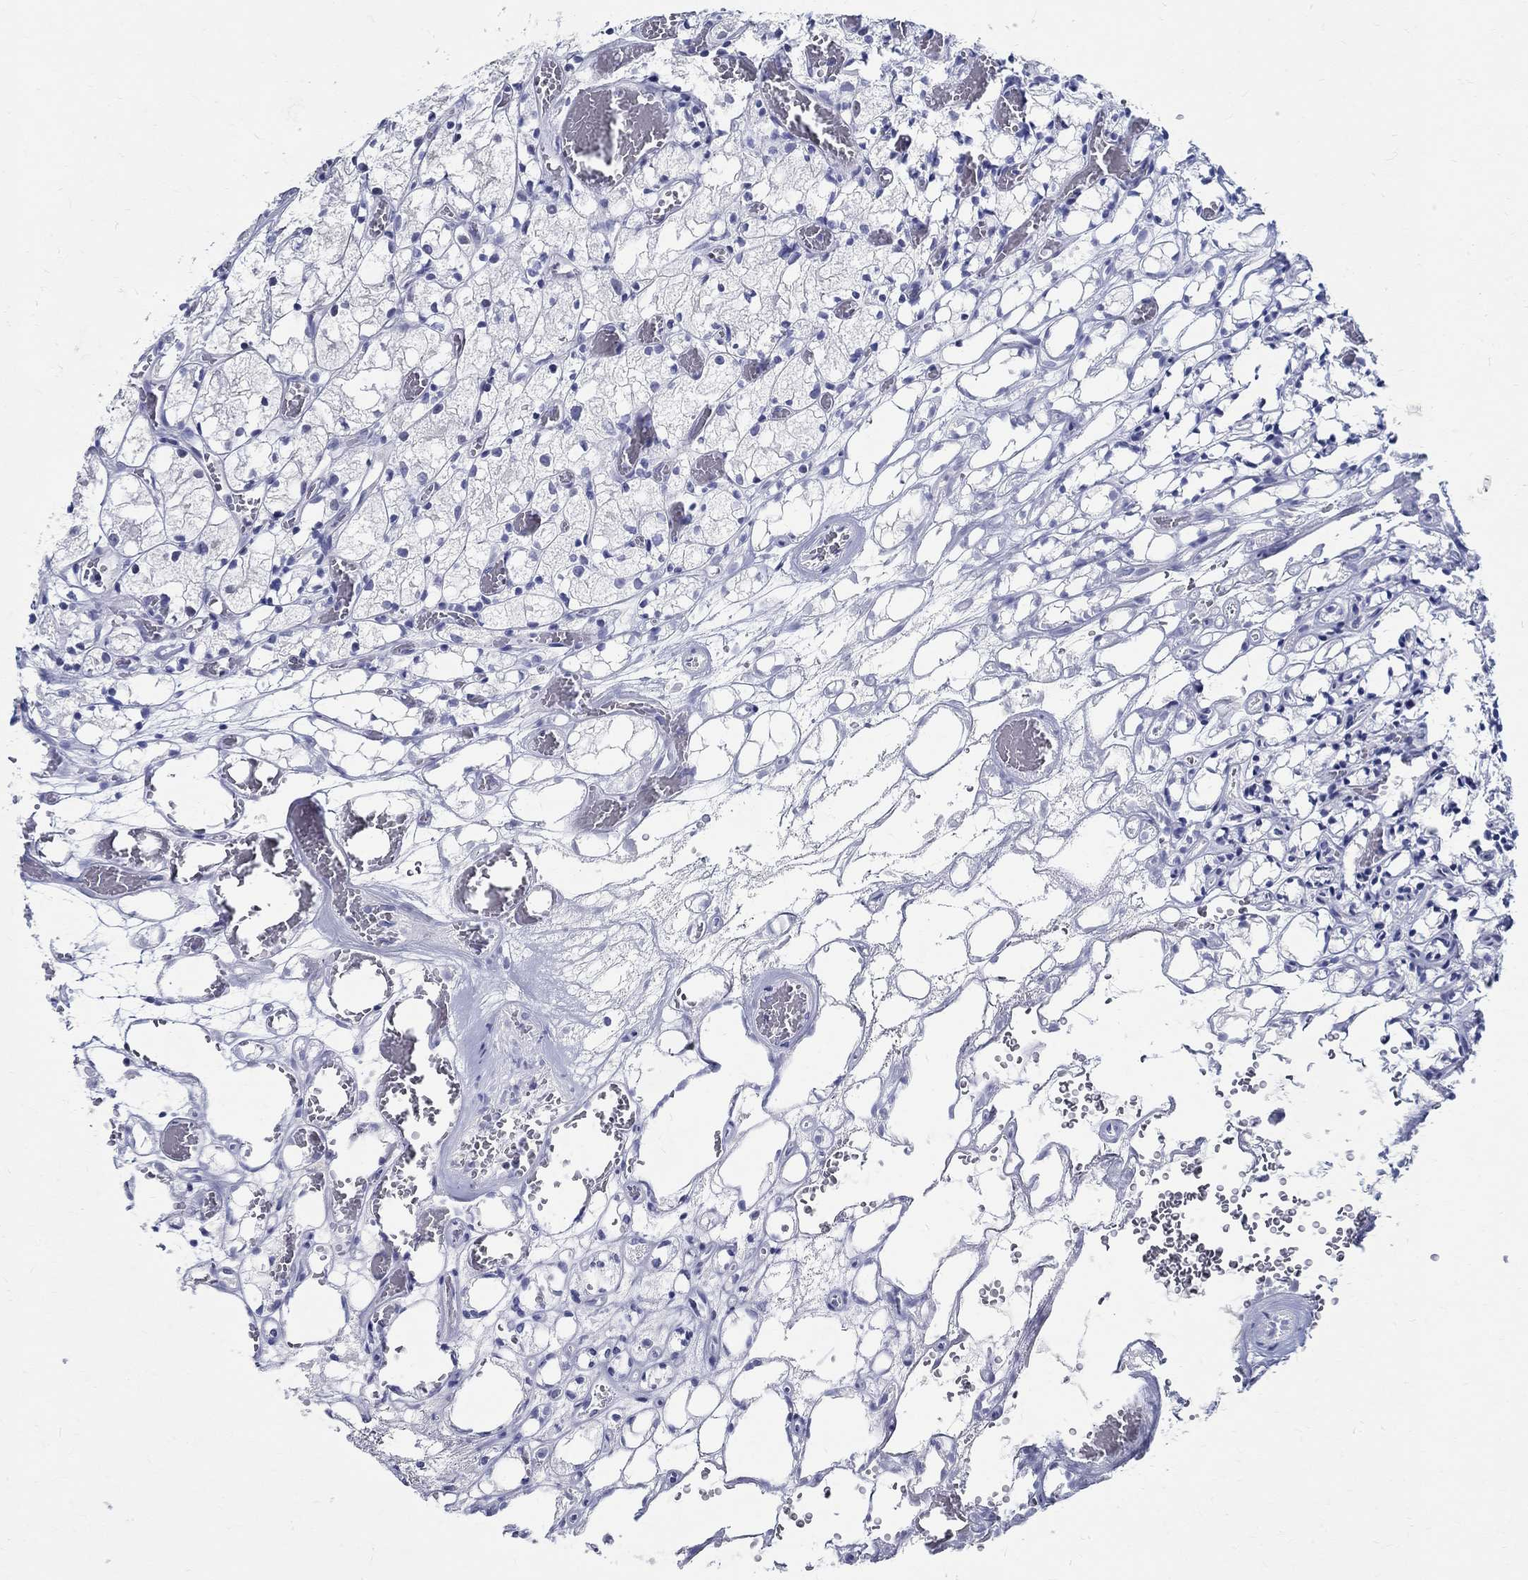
{"staining": {"intensity": "negative", "quantity": "none", "location": "none"}, "tissue": "renal cancer", "cell_type": "Tumor cells", "image_type": "cancer", "snomed": [{"axis": "morphology", "description": "Adenocarcinoma, NOS"}, {"axis": "topography", "description": "Kidney"}], "caption": "A micrograph of renal adenocarcinoma stained for a protein reveals no brown staining in tumor cells.", "gene": "BSPRY", "patient": {"sex": "female", "age": 69}}